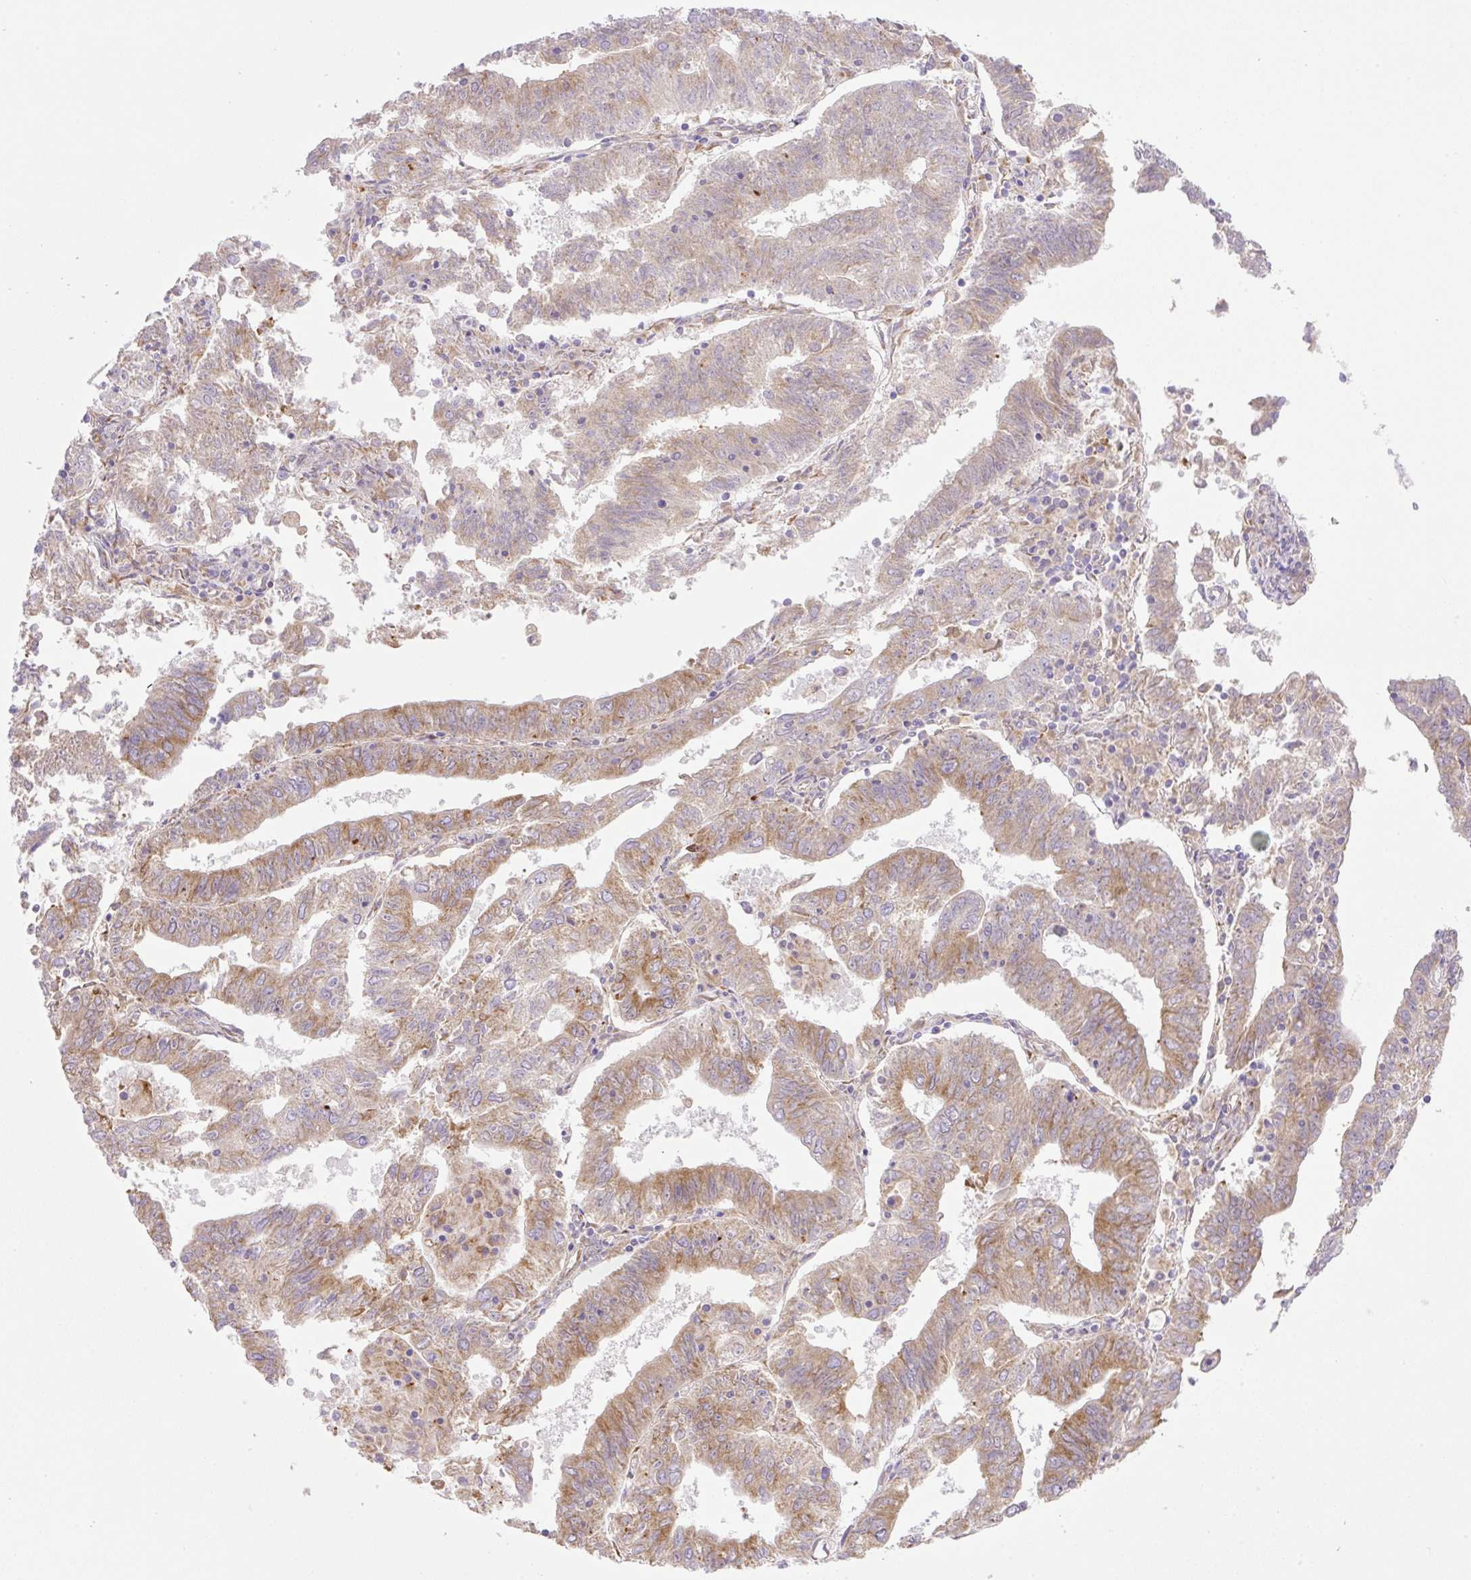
{"staining": {"intensity": "moderate", "quantity": ">75%", "location": "cytoplasmic/membranous"}, "tissue": "endometrial cancer", "cell_type": "Tumor cells", "image_type": "cancer", "snomed": [{"axis": "morphology", "description": "Adenocarcinoma, NOS"}, {"axis": "topography", "description": "Endometrium"}], "caption": "Protein positivity by IHC shows moderate cytoplasmic/membranous expression in about >75% of tumor cells in adenocarcinoma (endometrial).", "gene": "POFUT1", "patient": {"sex": "female", "age": 82}}